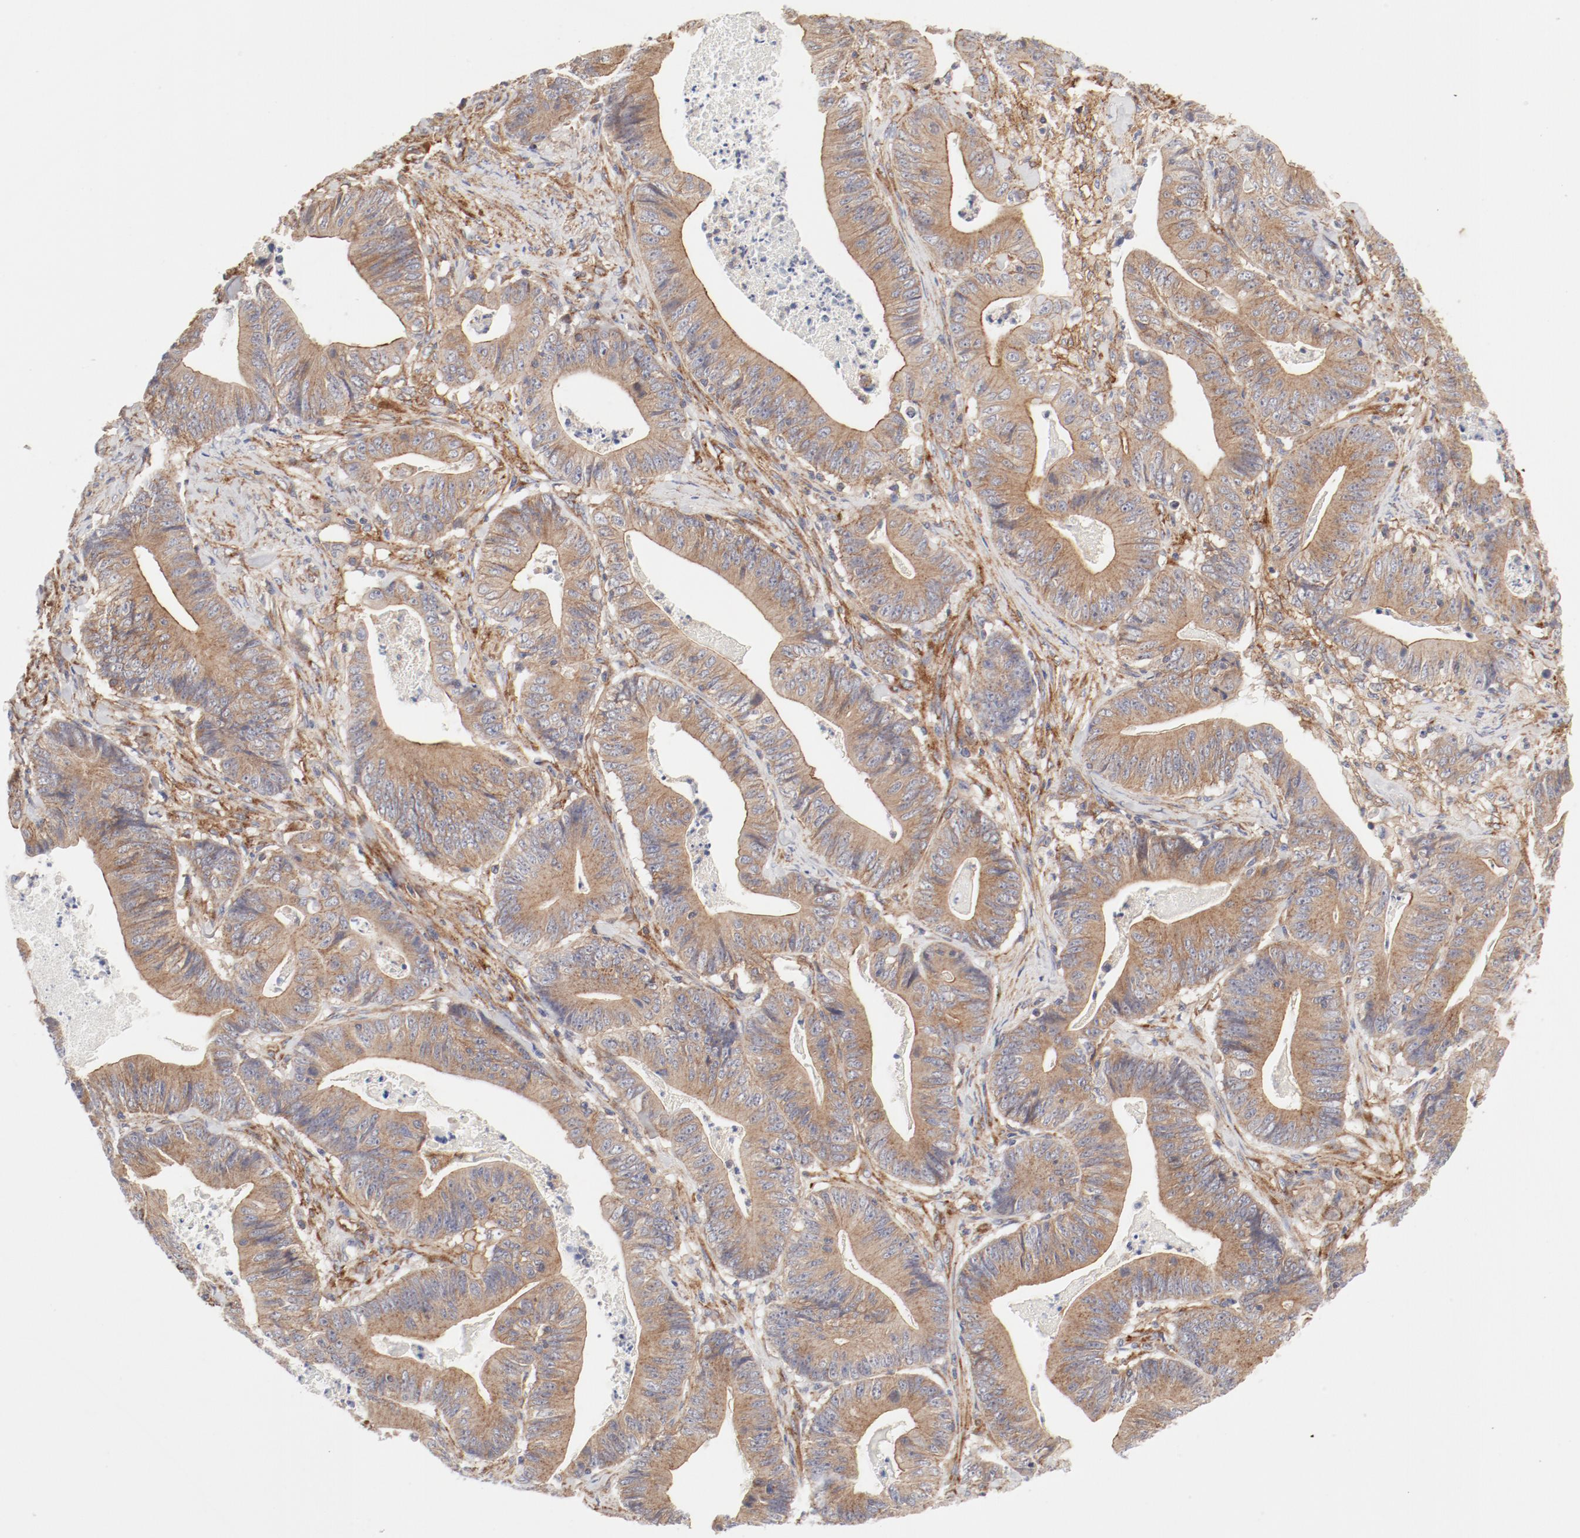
{"staining": {"intensity": "moderate", "quantity": ">75%", "location": "cytoplasmic/membranous"}, "tissue": "stomach cancer", "cell_type": "Tumor cells", "image_type": "cancer", "snomed": [{"axis": "morphology", "description": "Adenocarcinoma, NOS"}, {"axis": "topography", "description": "Stomach, lower"}], "caption": "Tumor cells exhibit medium levels of moderate cytoplasmic/membranous expression in about >75% of cells in human adenocarcinoma (stomach).", "gene": "AP2A1", "patient": {"sex": "female", "age": 86}}